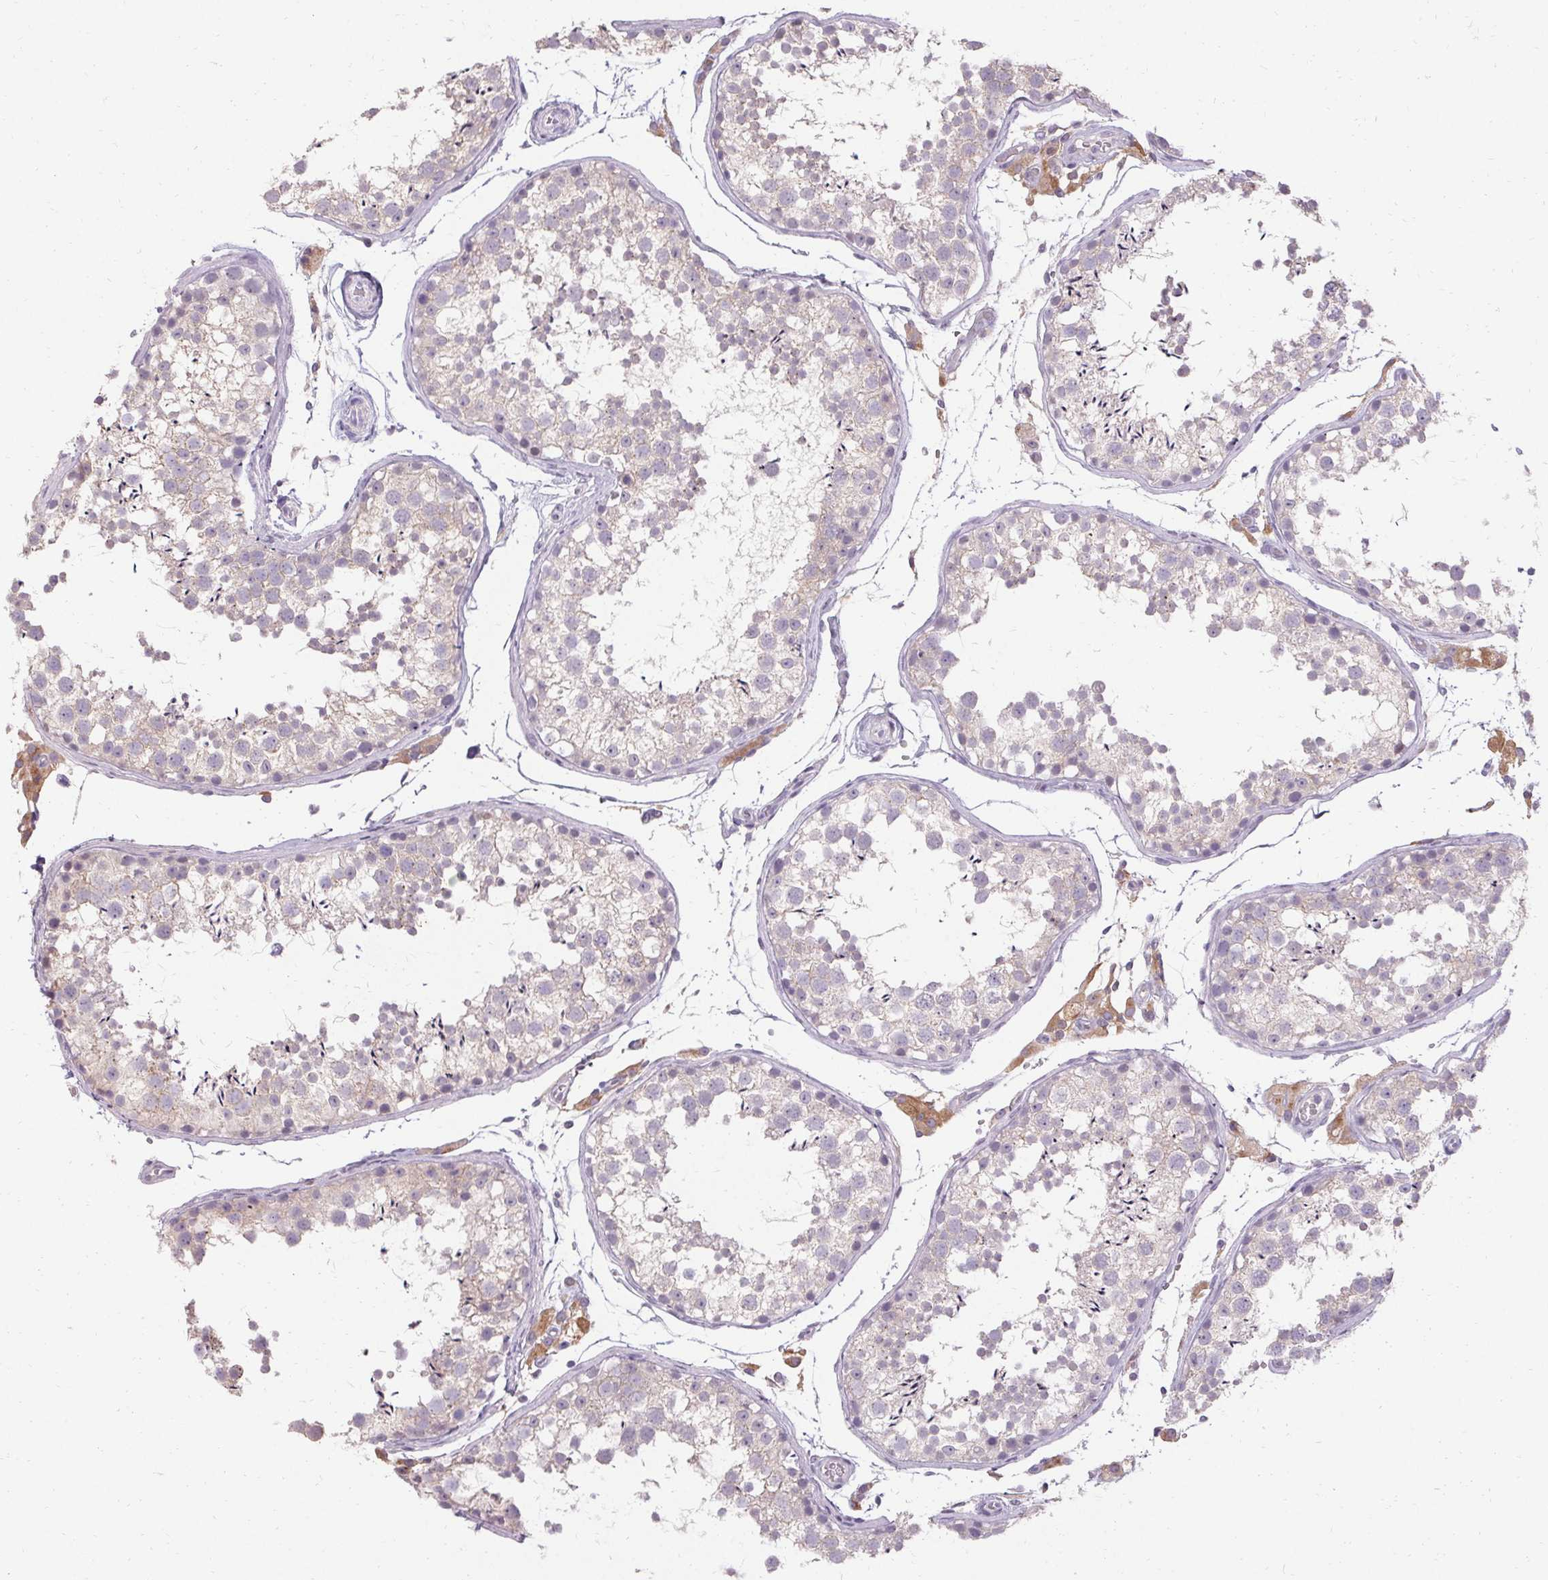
{"staining": {"intensity": "weak", "quantity": "<25%", "location": "cytoplasmic/membranous"}, "tissue": "testis", "cell_type": "Cells in seminiferous ducts", "image_type": "normal", "snomed": [{"axis": "morphology", "description": "Normal tissue, NOS"}, {"axis": "topography", "description": "Testis"}], "caption": "IHC micrograph of unremarkable testis: human testis stained with DAB demonstrates no significant protein positivity in cells in seminiferous ducts.", "gene": "HSD17B3", "patient": {"sex": "male", "age": 29}}